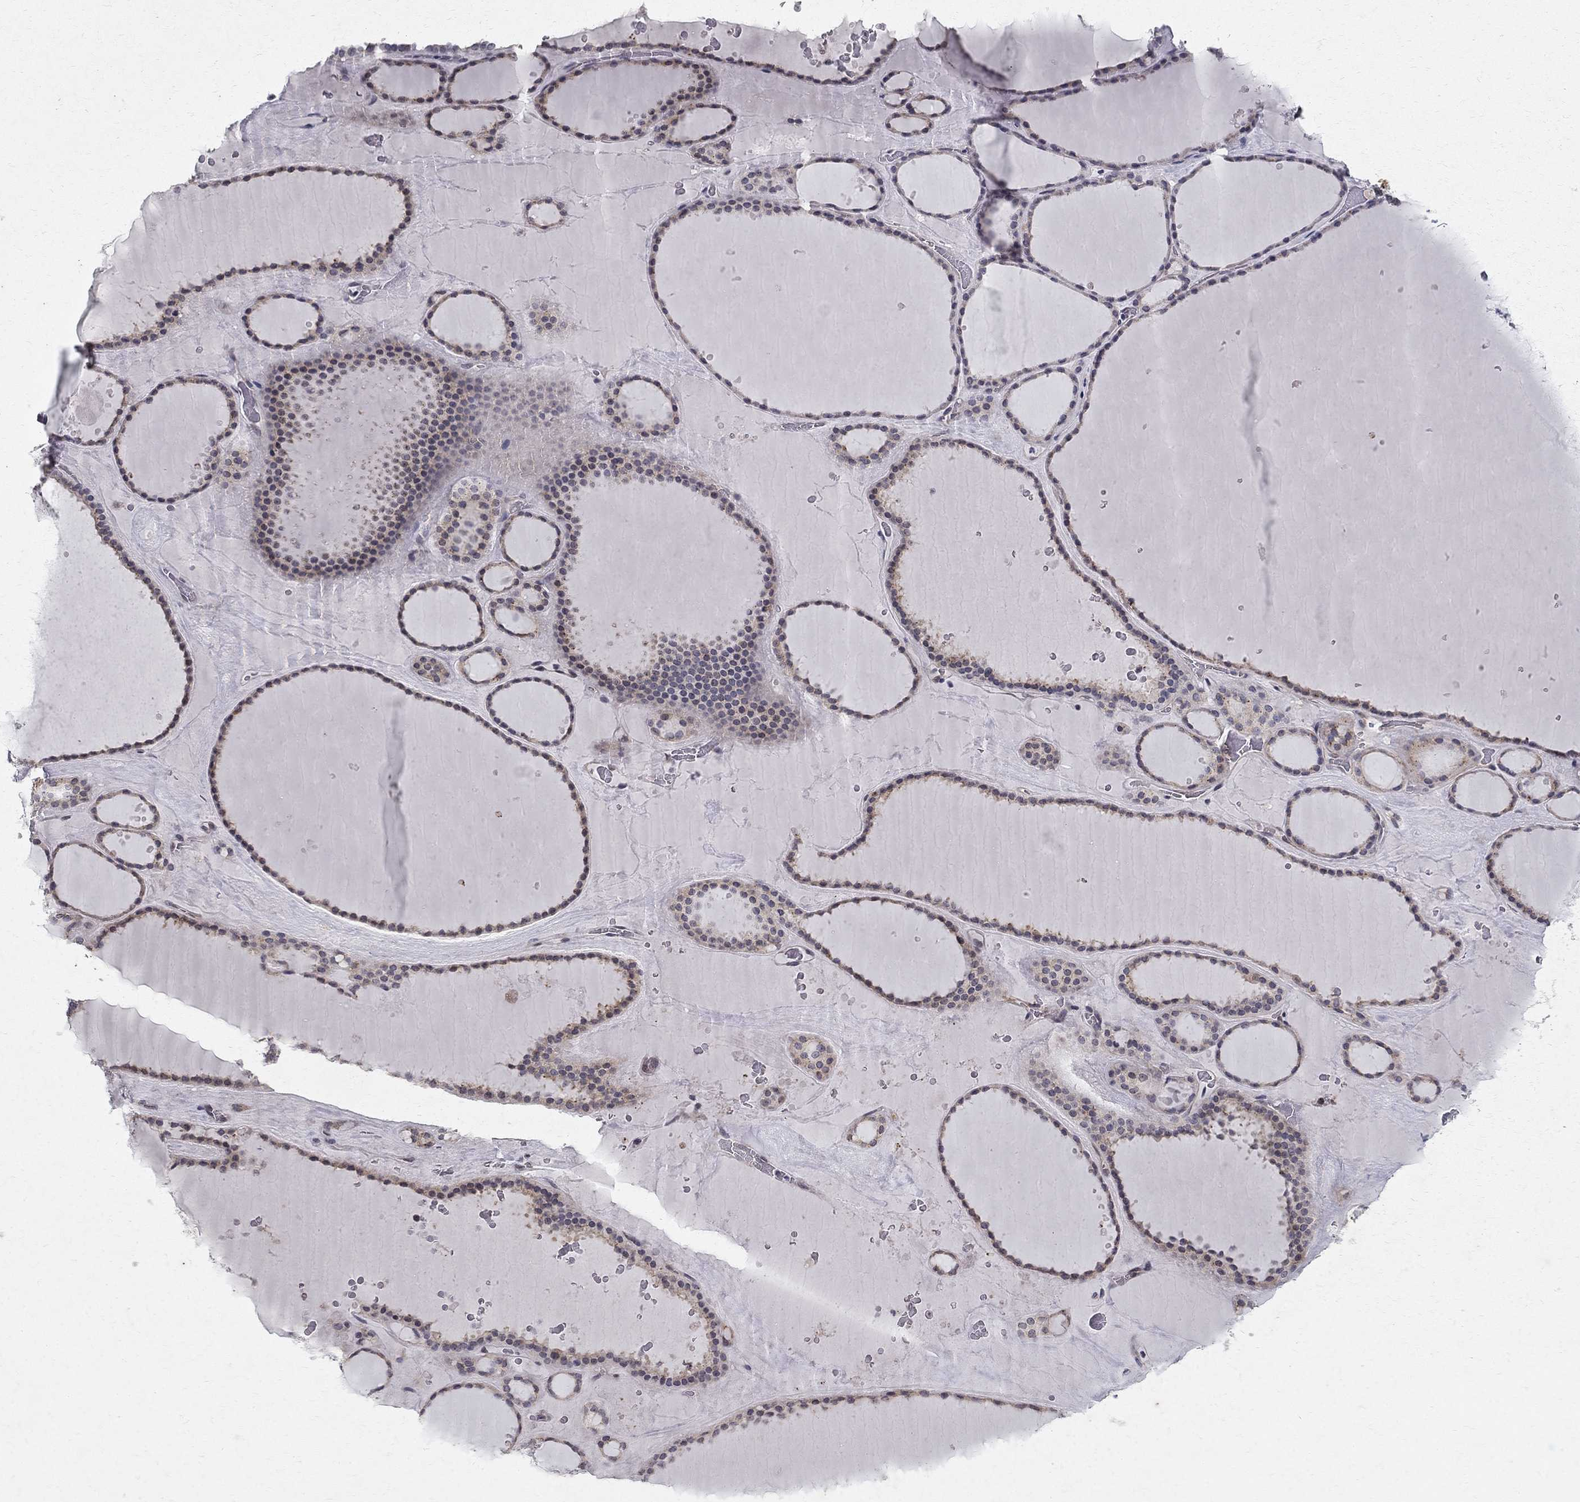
{"staining": {"intensity": "negative", "quantity": "none", "location": "none"}, "tissue": "thyroid gland", "cell_type": "Glandular cells", "image_type": "normal", "snomed": [{"axis": "morphology", "description": "Normal tissue, NOS"}, {"axis": "topography", "description": "Thyroid gland"}], "caption": "This is a image of immunohistochemistry (IHC) staining of normal thyroid gland, which shows no positivity in glandular cells. The staining was performed using DAB to visualize the protein expression in brown, while the nuclei were stained in blue with hematoxylin (Magnification: 20x).", "gene": "CLIC6", "patient": {"sex": "male", "age": 63}}